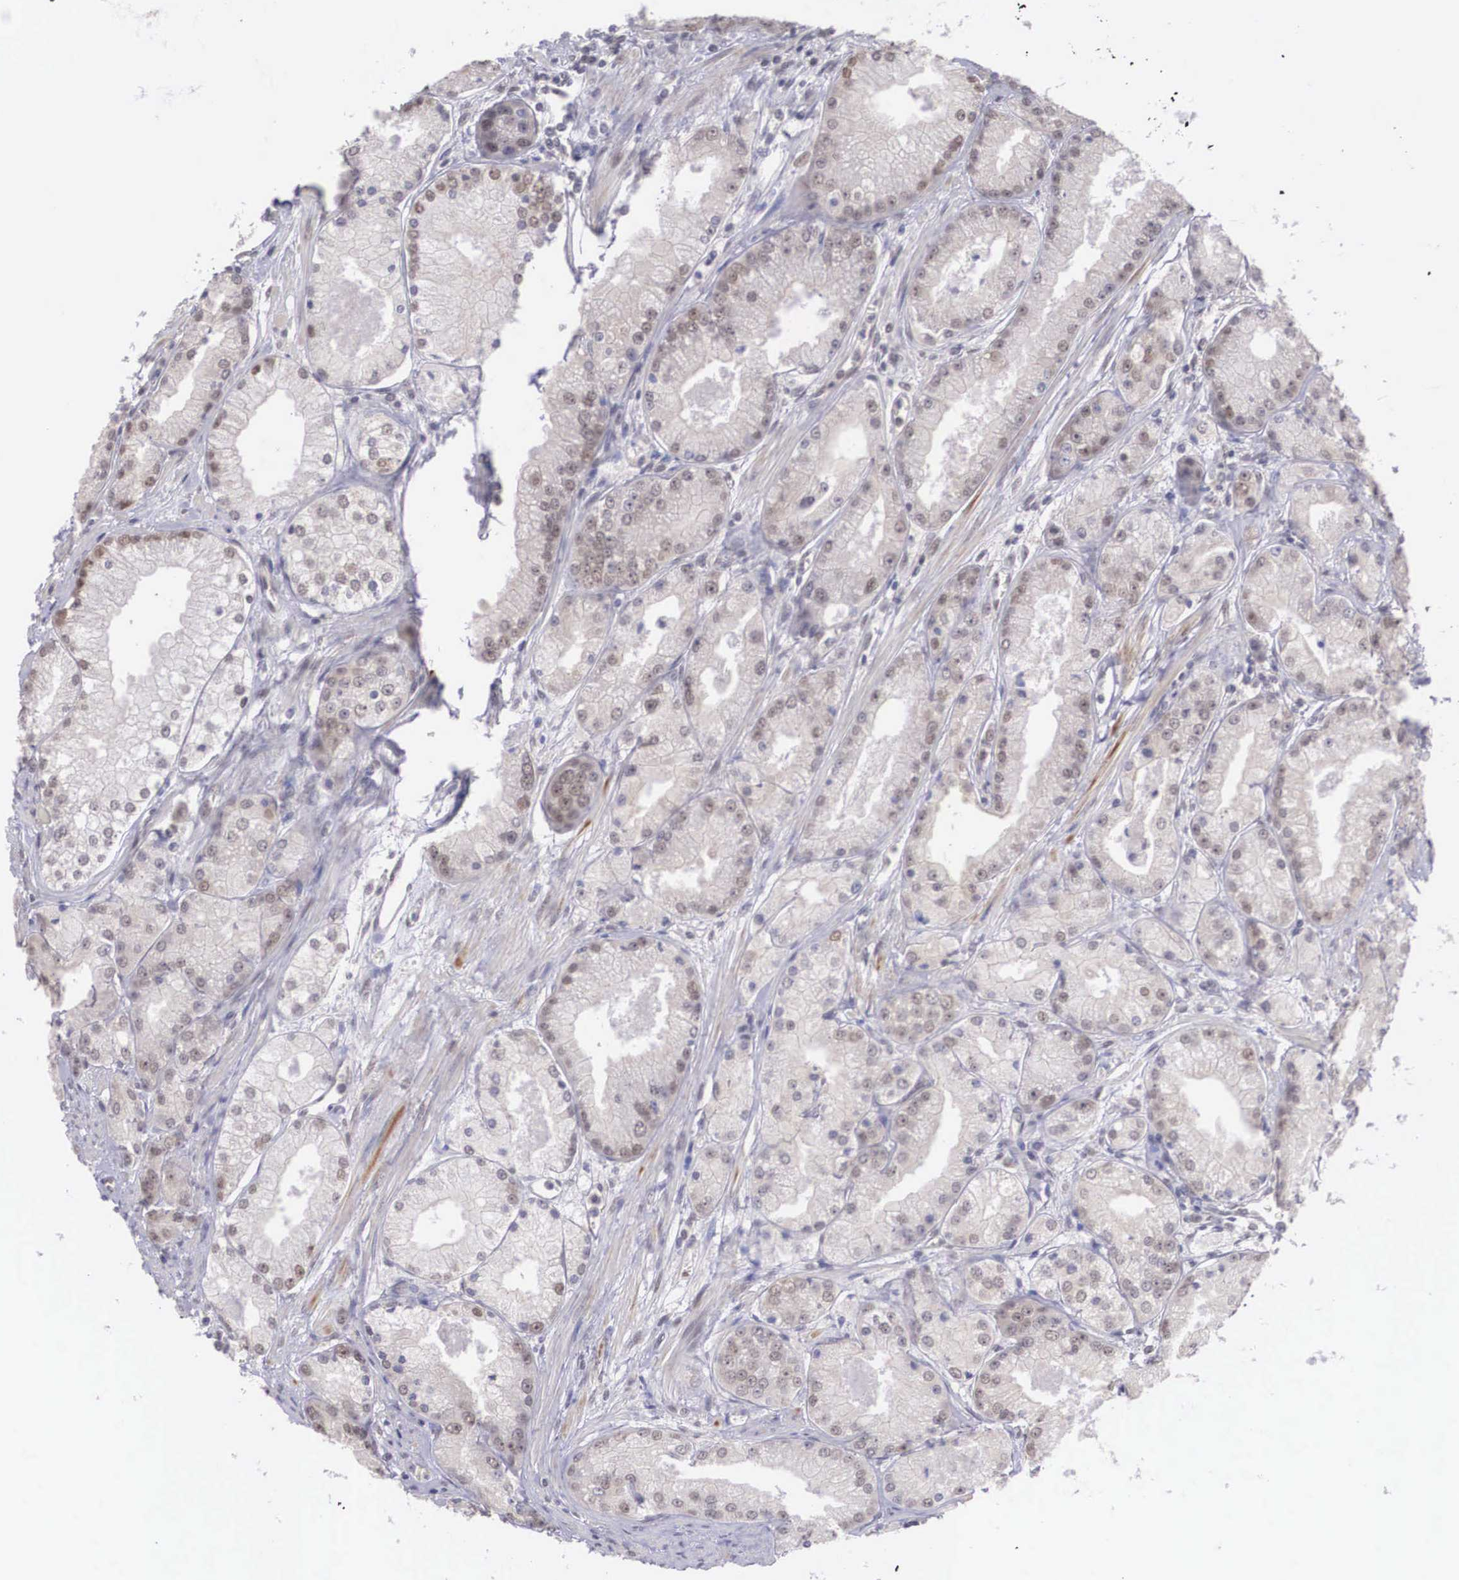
{"staining": {"intensity": "weak", "quantity": "25%-75%", "location": "cytoplasmic/membranous,nuclear"}, "tissue": "prostate cancer", "cell_type": "Tumor cells", "image_type": "cancer", "snomed": [{"axis": "morphology", "description": "Adenocarcinoma, Medium grade"}, {"axis": "topography", "description": "Prostate"}], "caption": "Immunohistochemistry photomicrograph of human prostate cancer (medium-grade adenocarcinoma) stained for a protein (brown), which exhibits low levels of weak cytoplasmic/membranous and nuclear positivity in about 25%-75% of tumor cells.", "gene": "NINL", "patient": {"sex": "male", "age": 72}}